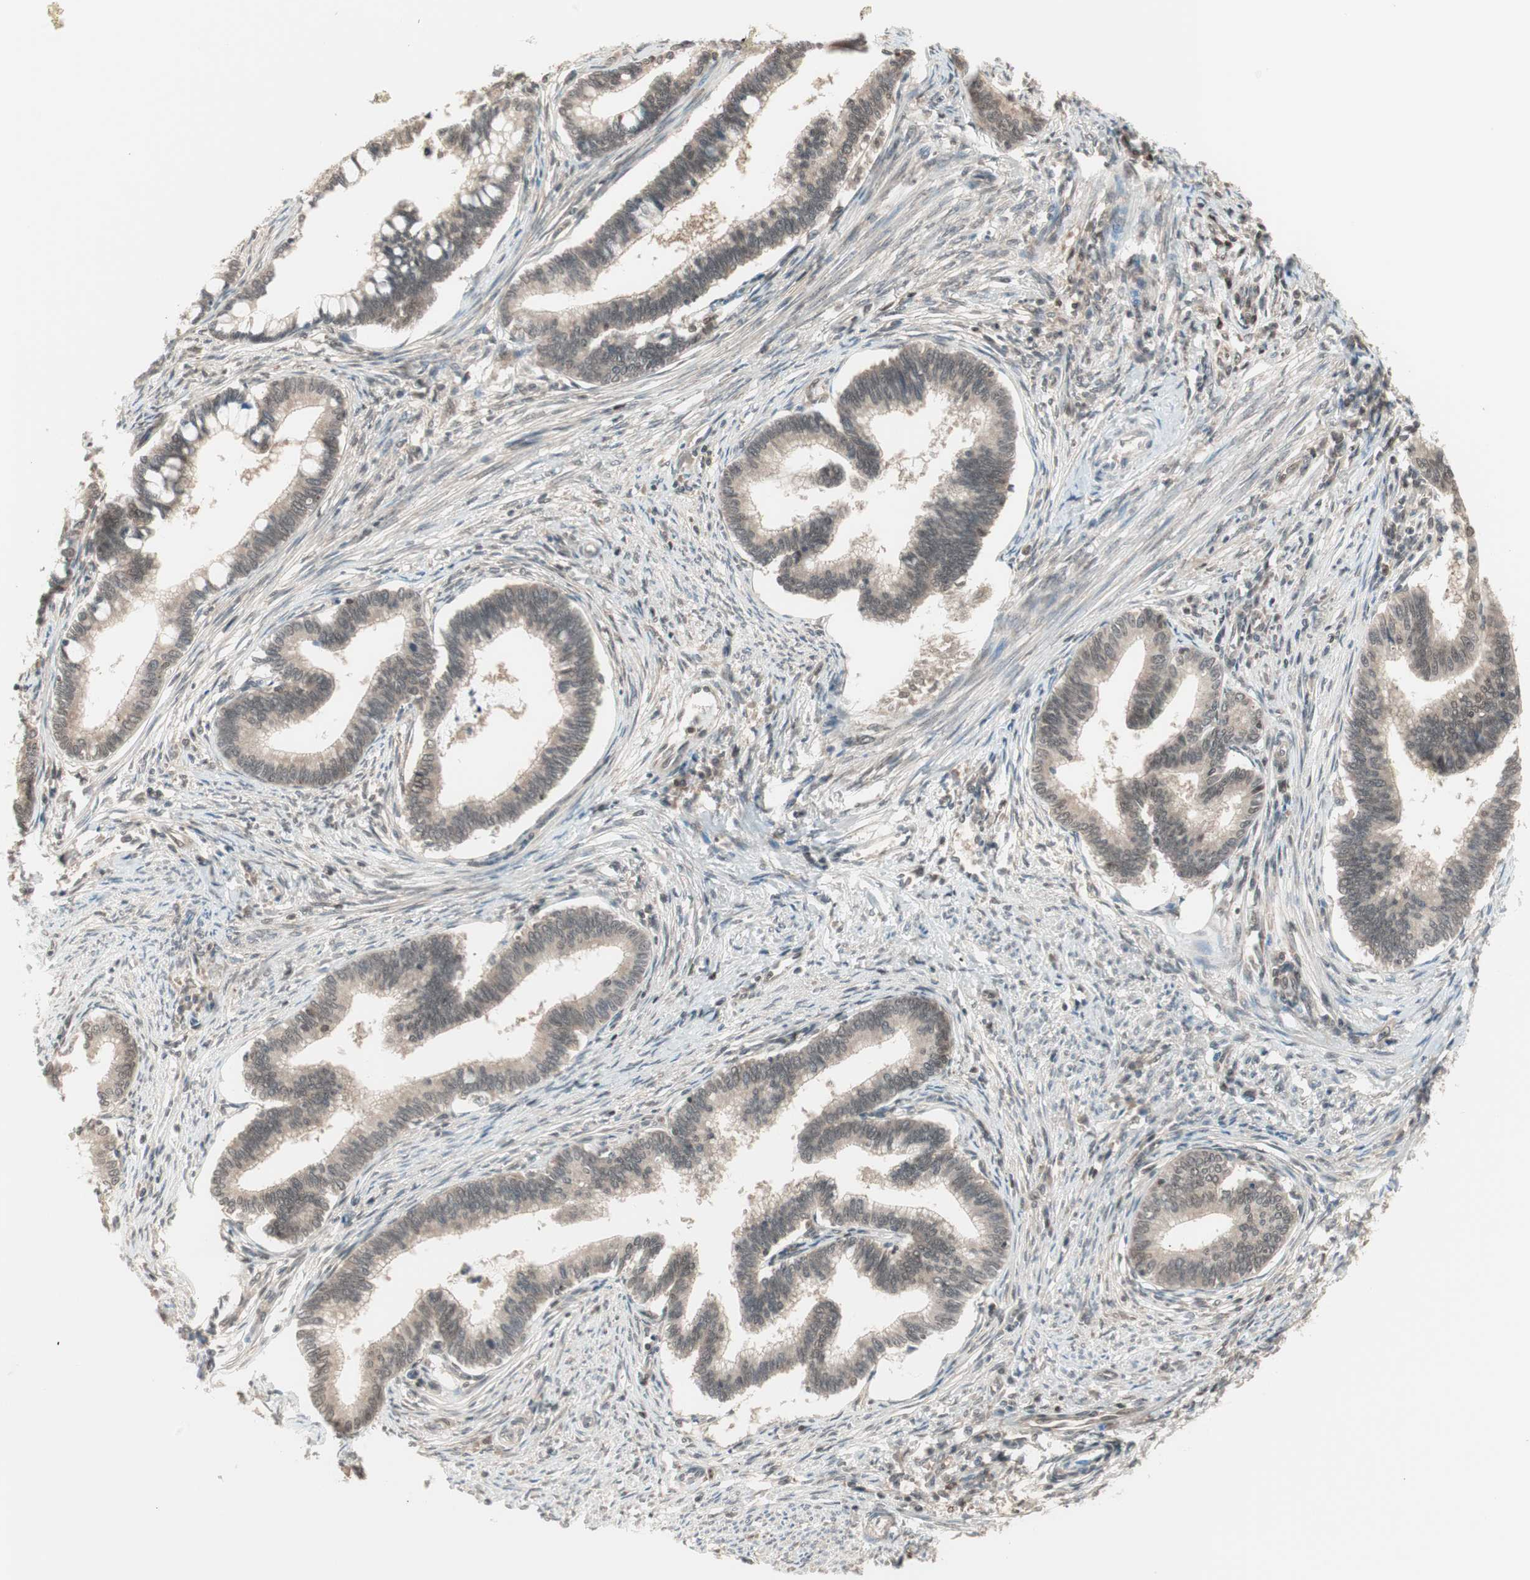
{"staining": {"intensity": "weak", "quantity": ">75%", "location": "cytoplasmic/membranous"}, "tissue": "cervical cancer", "cell_type": "Tumor cells", "image_type": "cancer", "snomed": [{"axis": "morphology", "description": "Adenocarcinoma, NOS"}, {"axis": "topography", "description": "Cervix"}], "caption": "Cervical adenocarcinoma stained with a protein marker displays weak staining in tumor cells.", "gene": "UBE2I", "patient": {"sex": "female", "age": 36}}